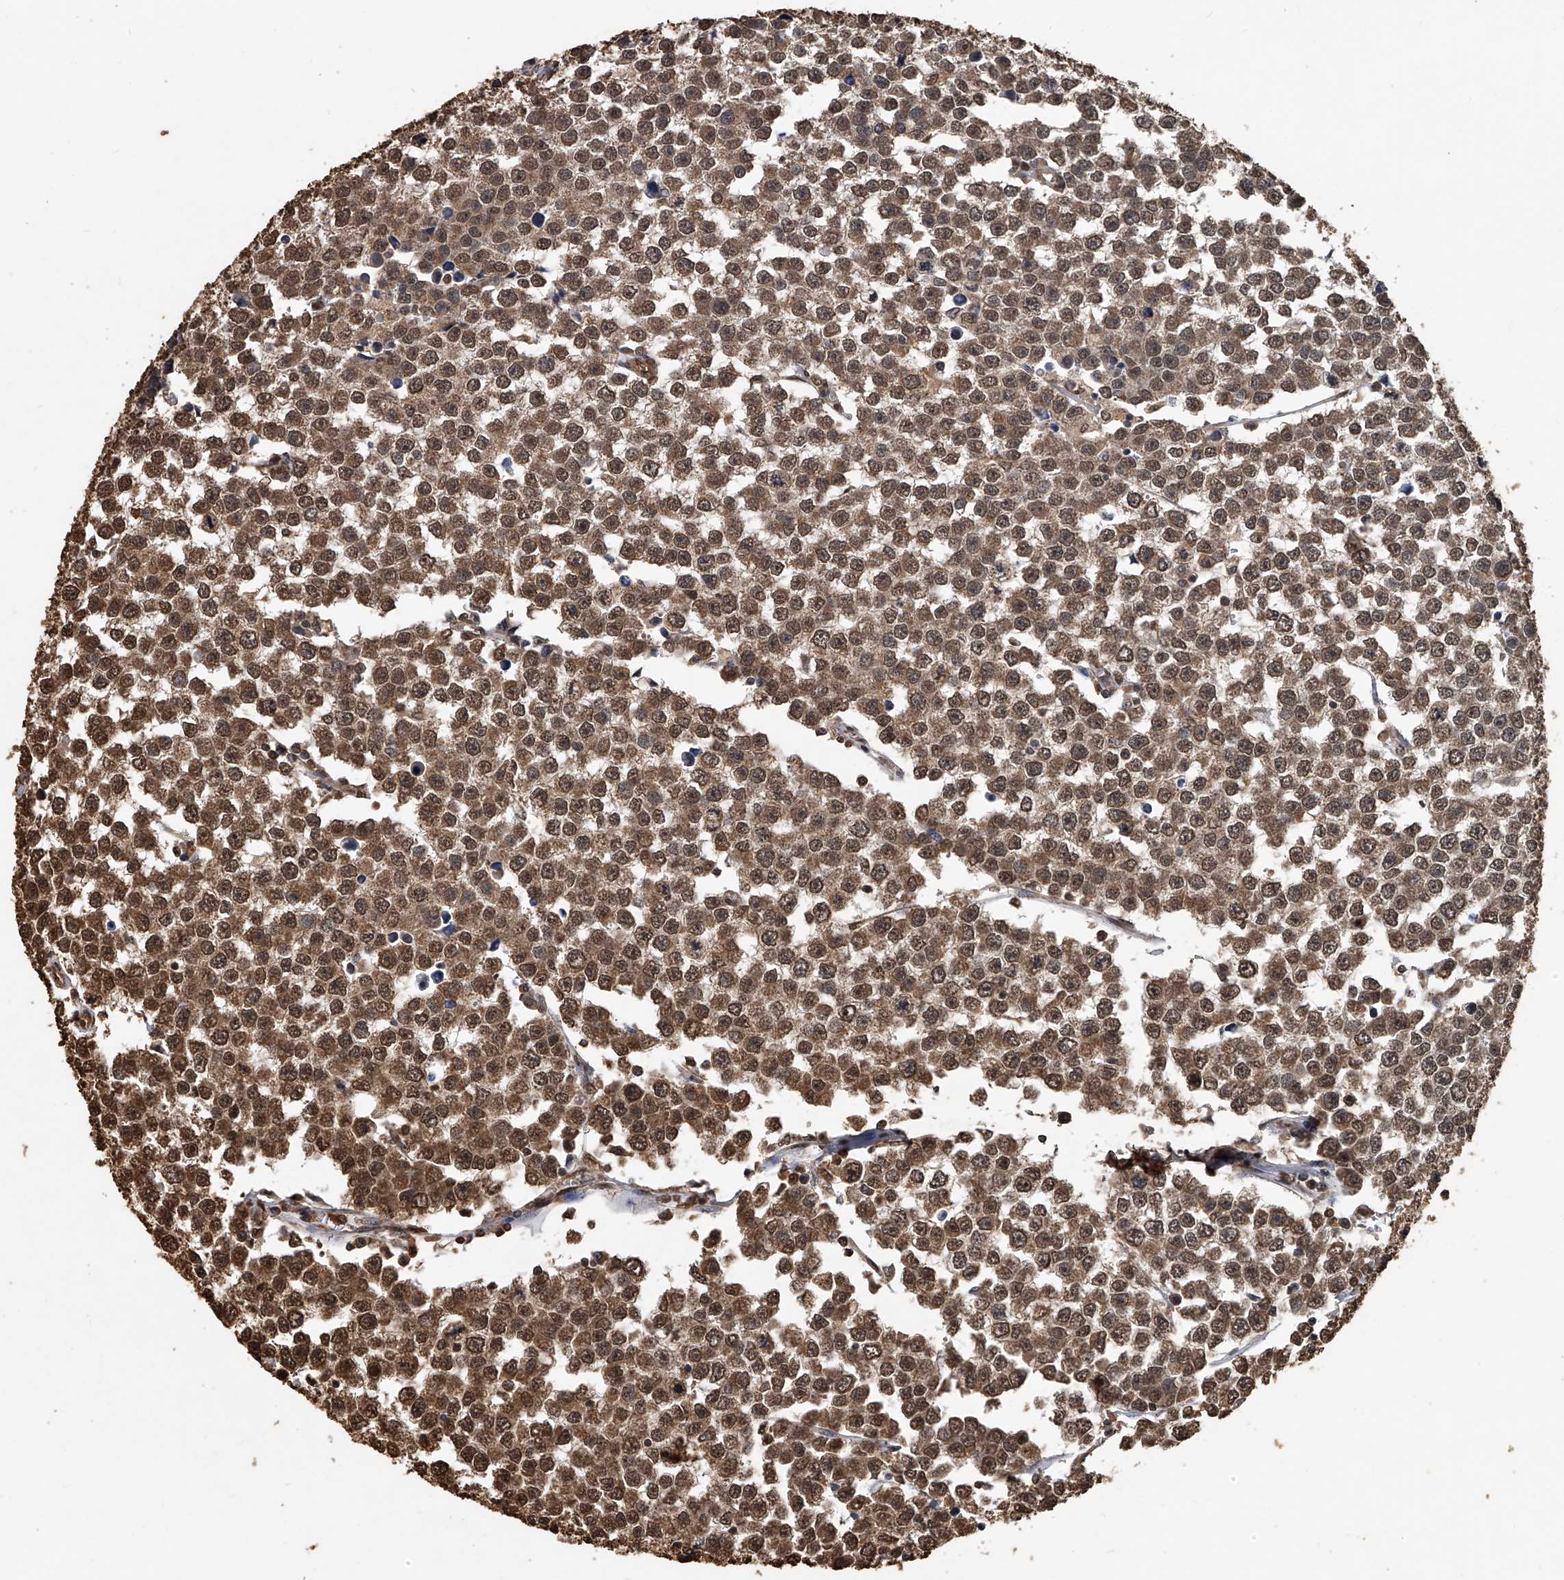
{"staining": {"intensity": "strong", "quantity": ">75%", "location": "cytoplasmic/membranous,nuclear"}, "tissue": "testis cancer", "cell_type": "Tumor cells", "image_type": "cancer", "snomed": [{"axis": "morphology", "description": "Seminoma, NOS"}, {"axis": "morphology", "description": "Carcinoma, Embryonal, NOS"}, {"axis": "topography", "description": "Testis"}], "caption": "DAB immunohistochemical staining of testis cancer displays strong cytoplasmic/membranous and nuclear protein positivity in about >75% of tumor cells. The staining was performed using DAB to visualize the protein expression in brown, while the nuclei were stained in blue with hematoxylin (Magnification: 20x).", "gene": "FBXL4", "patient": {"sex": "male", "age": 52}}